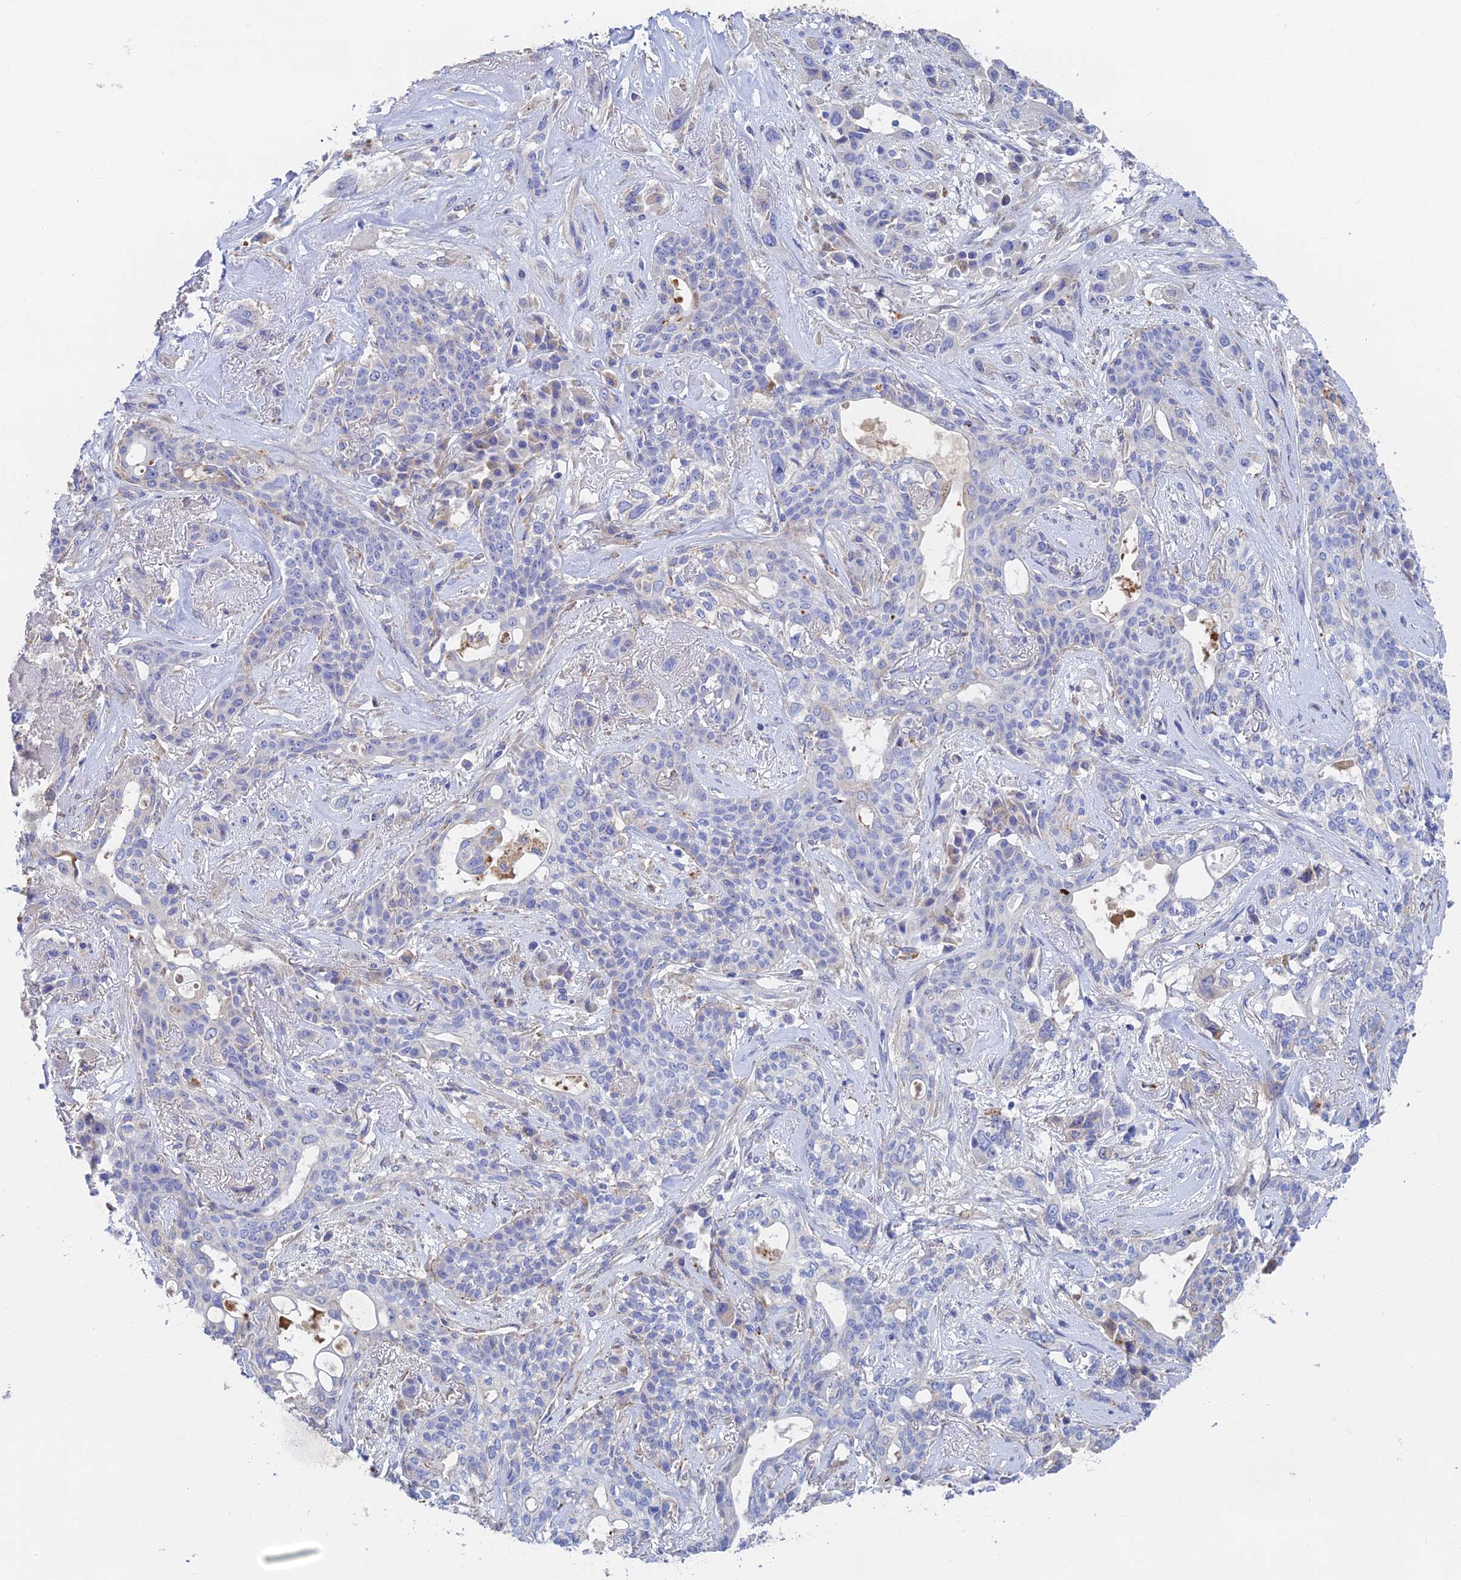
{"staining": {"intensity": "negative", "quantity": "none", "location": "none"}, "tissue": "lung cancer", "cell_type": "Tumor cells", "image_type": "cancer", "snomed": [{"axis": "morphology", "description": "Squamous cell carcinoma, NOS"}, {"axis": "topography", "description": "Lung"}], "caption": "A high-resolution micrograph shows immunohistochemistry staining of lung cancer (squamous cell carcinoma), which shows no significant positivity in tumor cells.", "gene": "RPGRIP1L", "patient": {"sex": "female", "age": 70}}